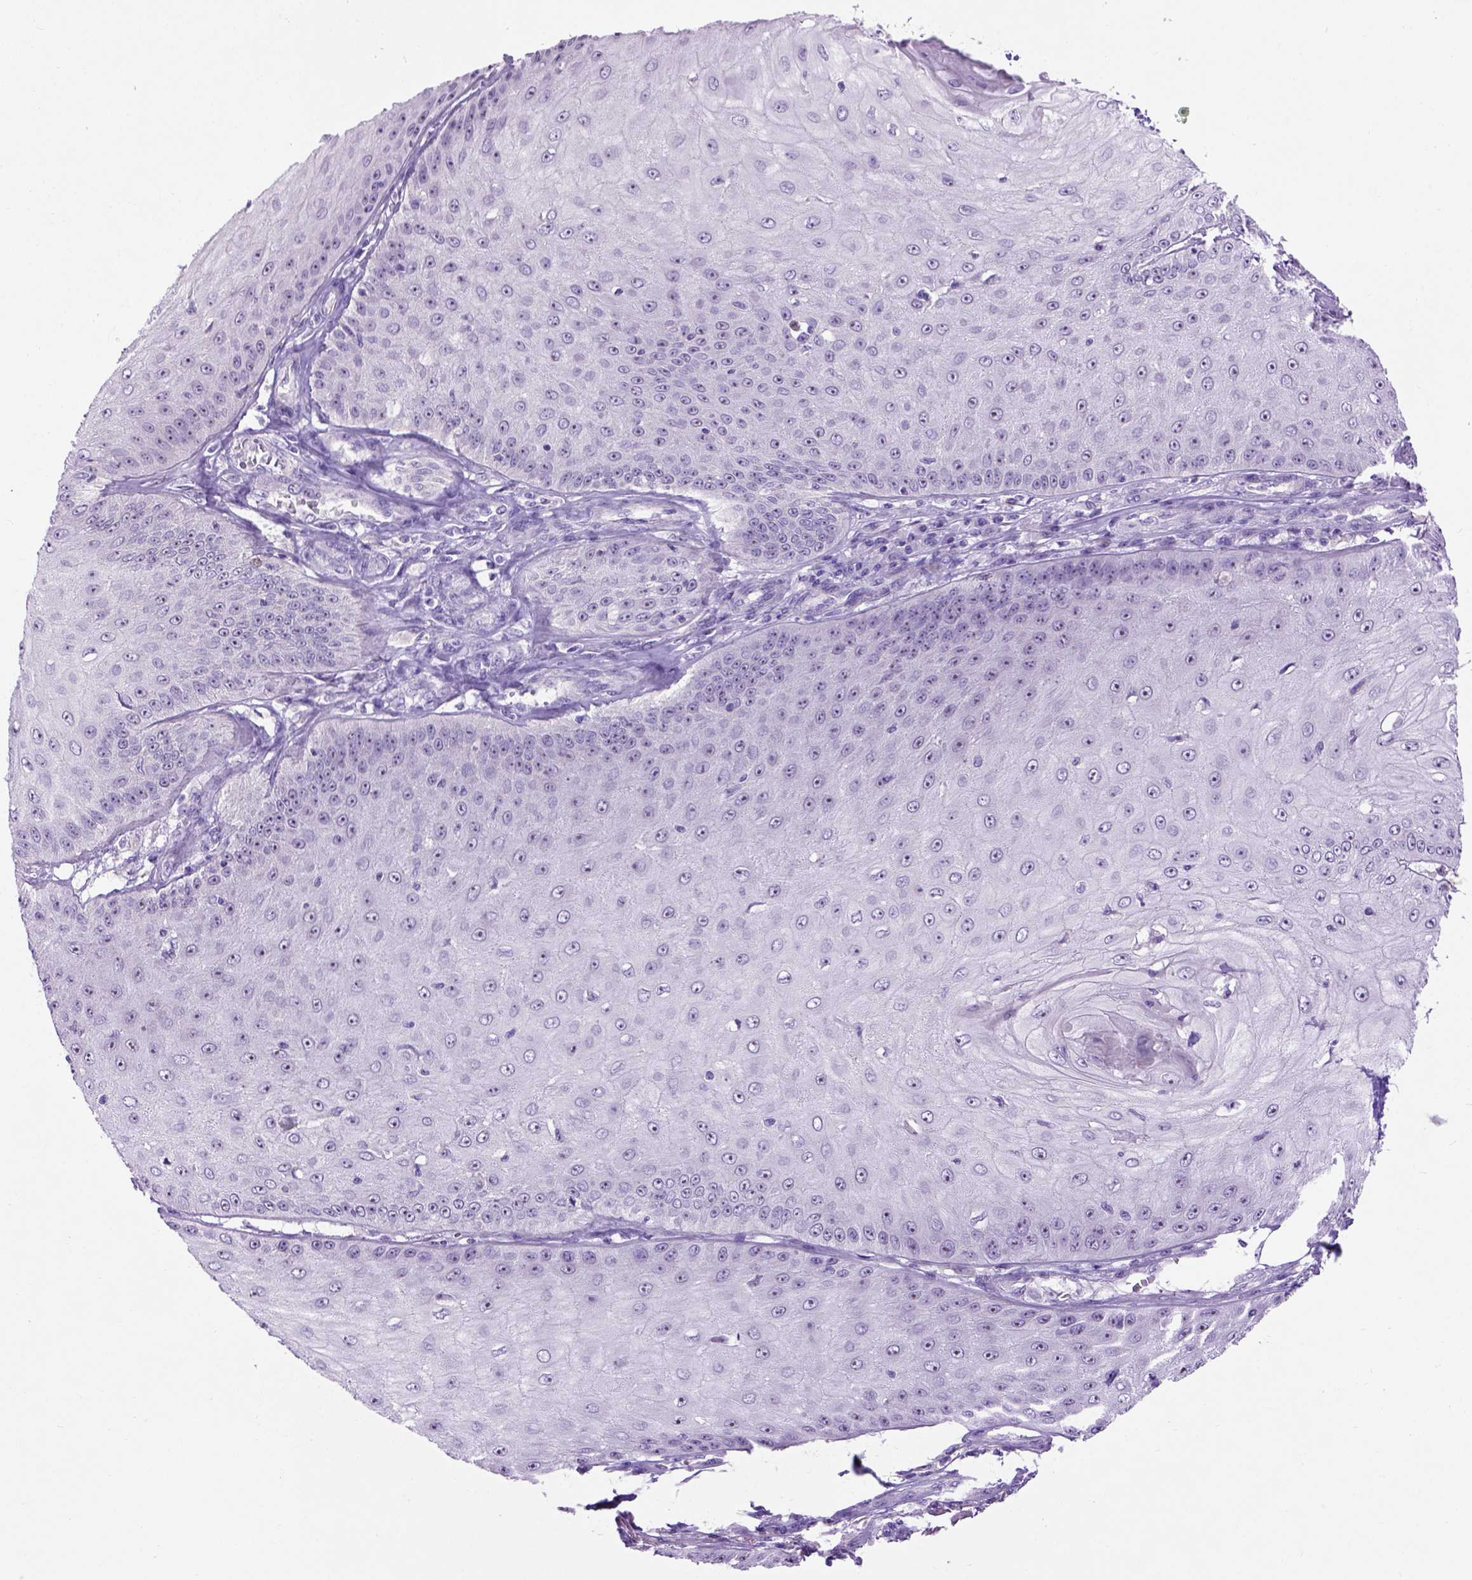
{"staining": {"intensity": "weak", "quantity": "25%-75%", "location": "nuclear"}, "tissue": "skin cancer", "cell_type": "Tumor cells", "image_type": "cancer", "snomed": [{"axis": "morphology", "description": "Squamous cell carcinoma, NOS"}, {"axis": "topography", "description": "Skin"}], "caption": "Protein staining demonstrates weak nuclear expression in about 25%-75% of tumor cells in skin squamous cell carcinoma.", "gene": "UTP4", "patient": {"sex": "male", "age": 70}}